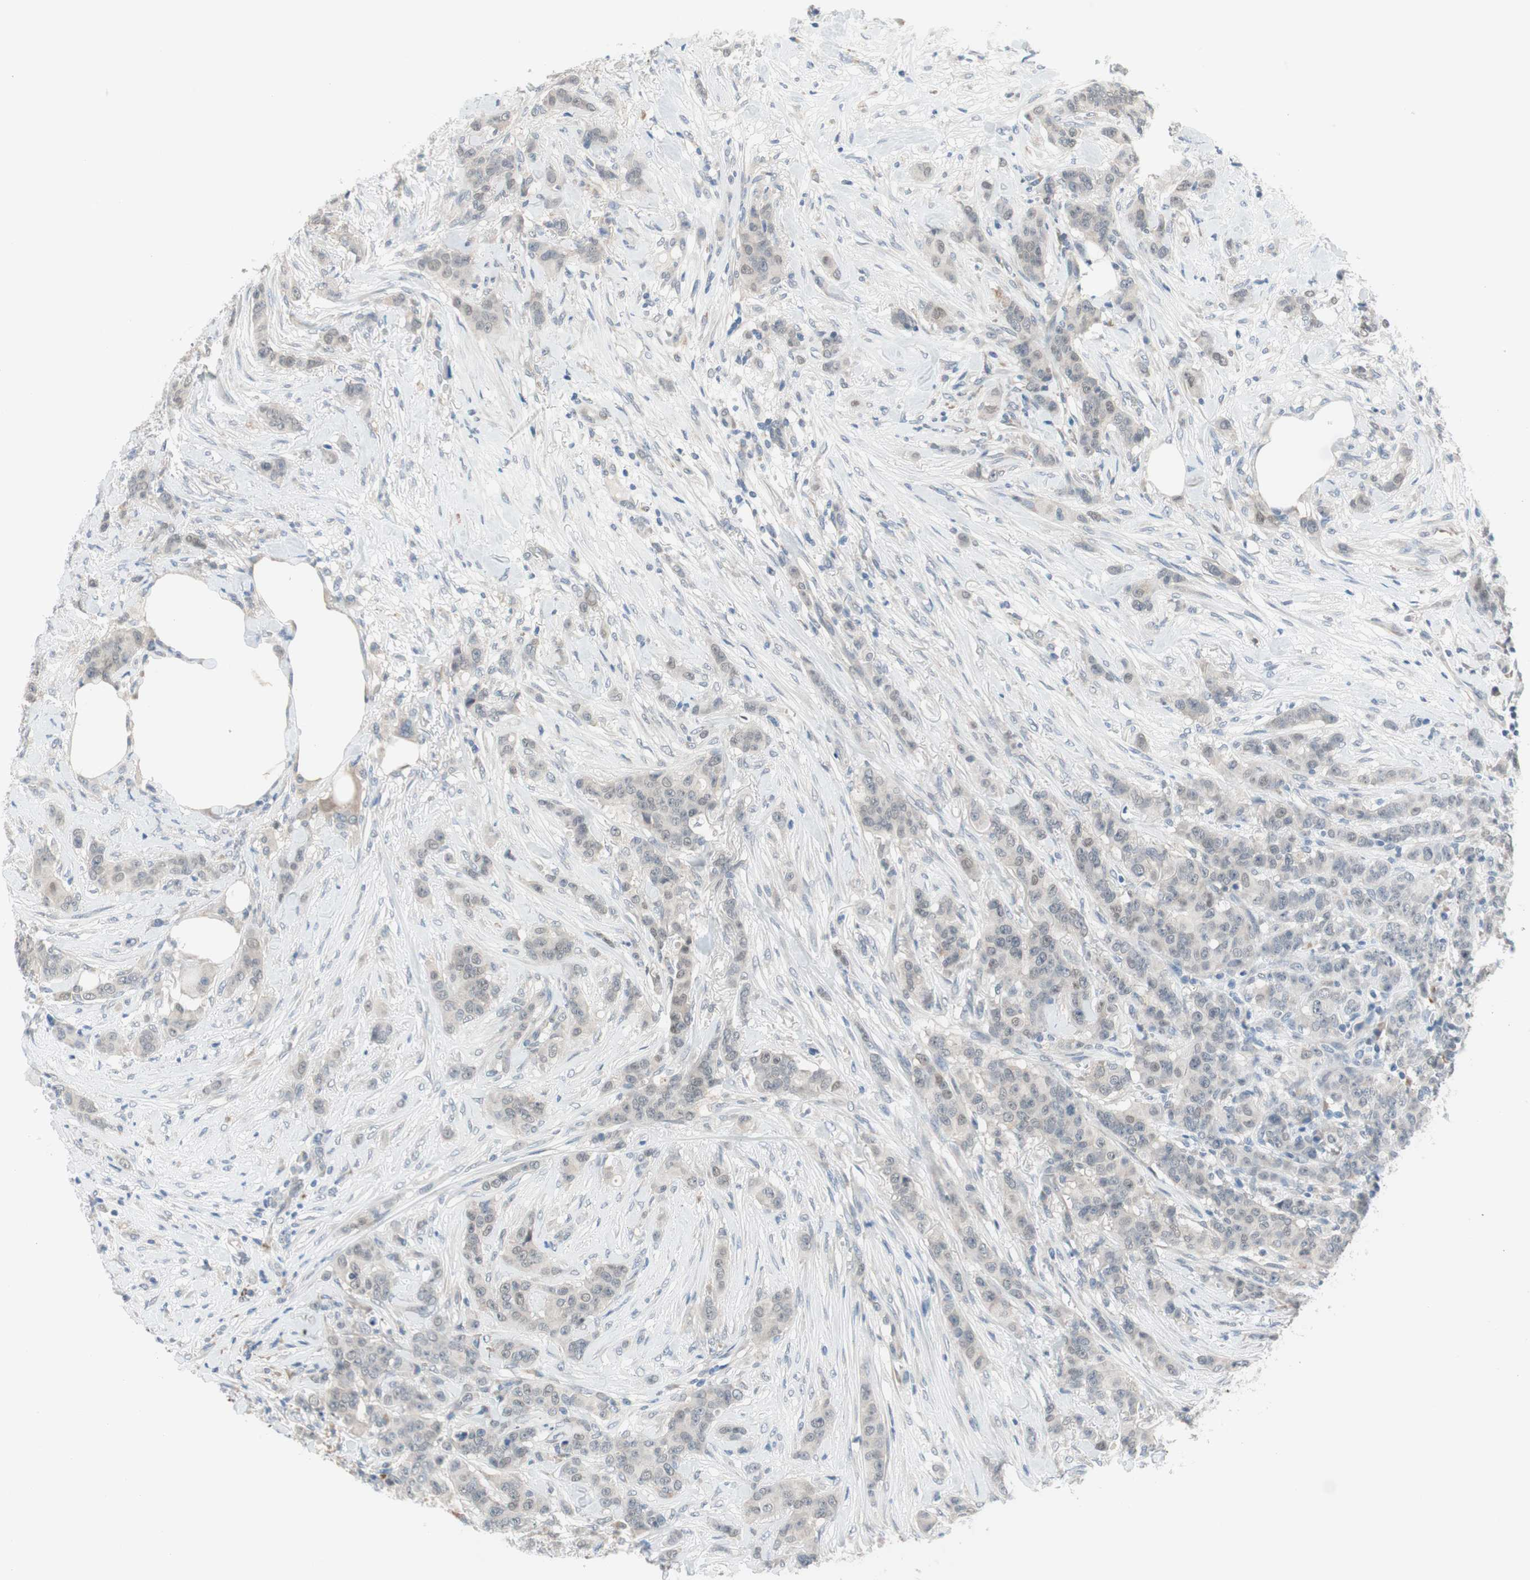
{"staining": {"intensity": "weak", "quantity": "25%-75%", "location": "nuclear"}, "tissue": "breast cancer", "cell_type": "Tumor cells", "image_type": "cancer", "snomed": [{"axis": "morphology", "description": "Duct carcinoma"}, {"axis": "topography", "description": "Breast"}], "caption": "The immunohistochemical stain shows weak nuclear positivity in tumor cells of breast infiltrating ductal carcinoma tissue.", "gene": "GRHL1", "patient": {"sex": "female", "age": 40}}